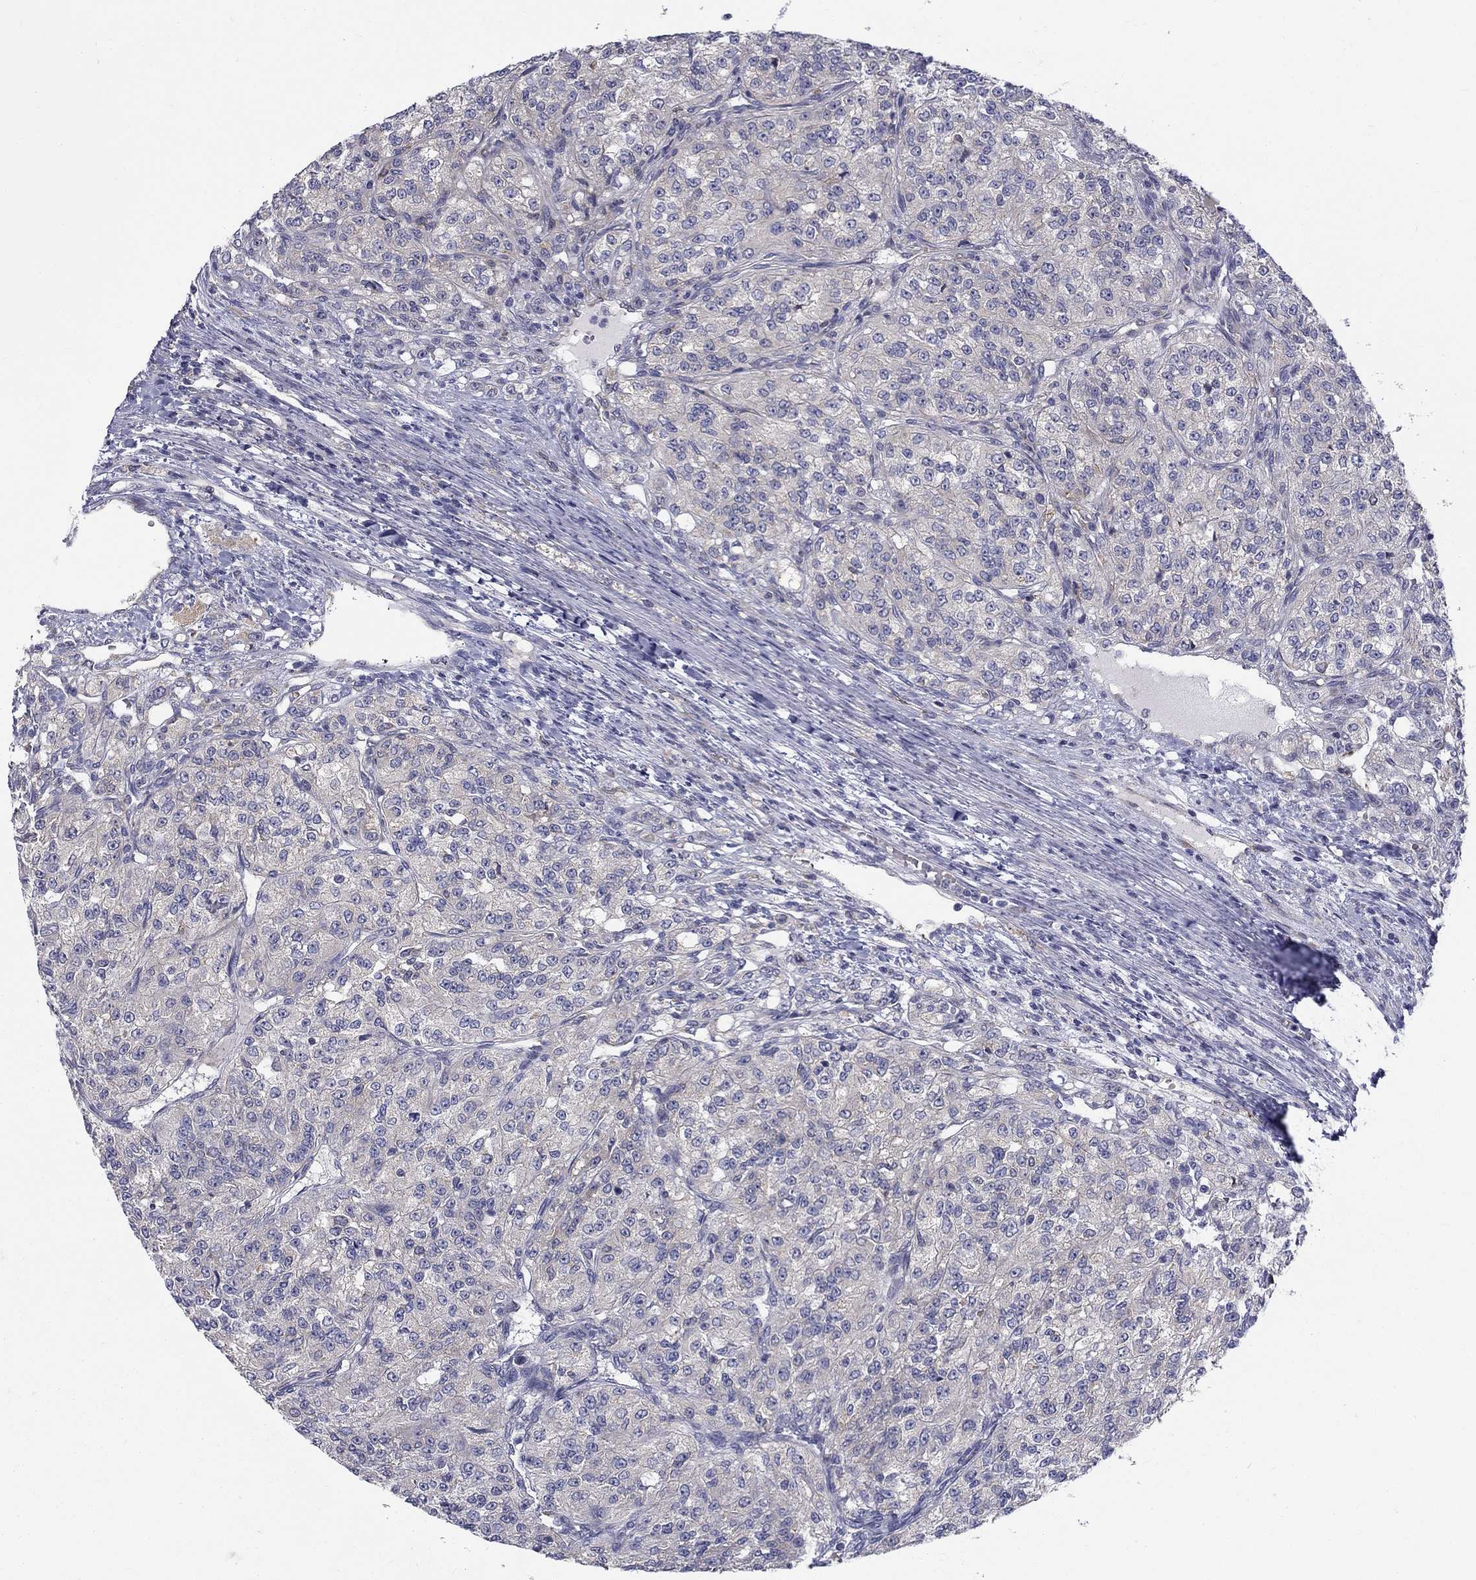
{"staining": {"intensity": "negative", "quantity": "none", "location": "none"}, "tissue": "renal cancer", "cell_type": "Tumor cells", "image_type": "cancer", "snomed": [{"axis": "morphology", "description": "Adenocarcinoma, NOS"}, {"axis": "topography", "description": "Kidney"}], "caption": "DAB immunohistochemical staining of renal adenocarcinoma demonstrates no significant positivity in tumor cells.", "gene": "QRFPR", "patient": {"sex": "female", "age": 63}}